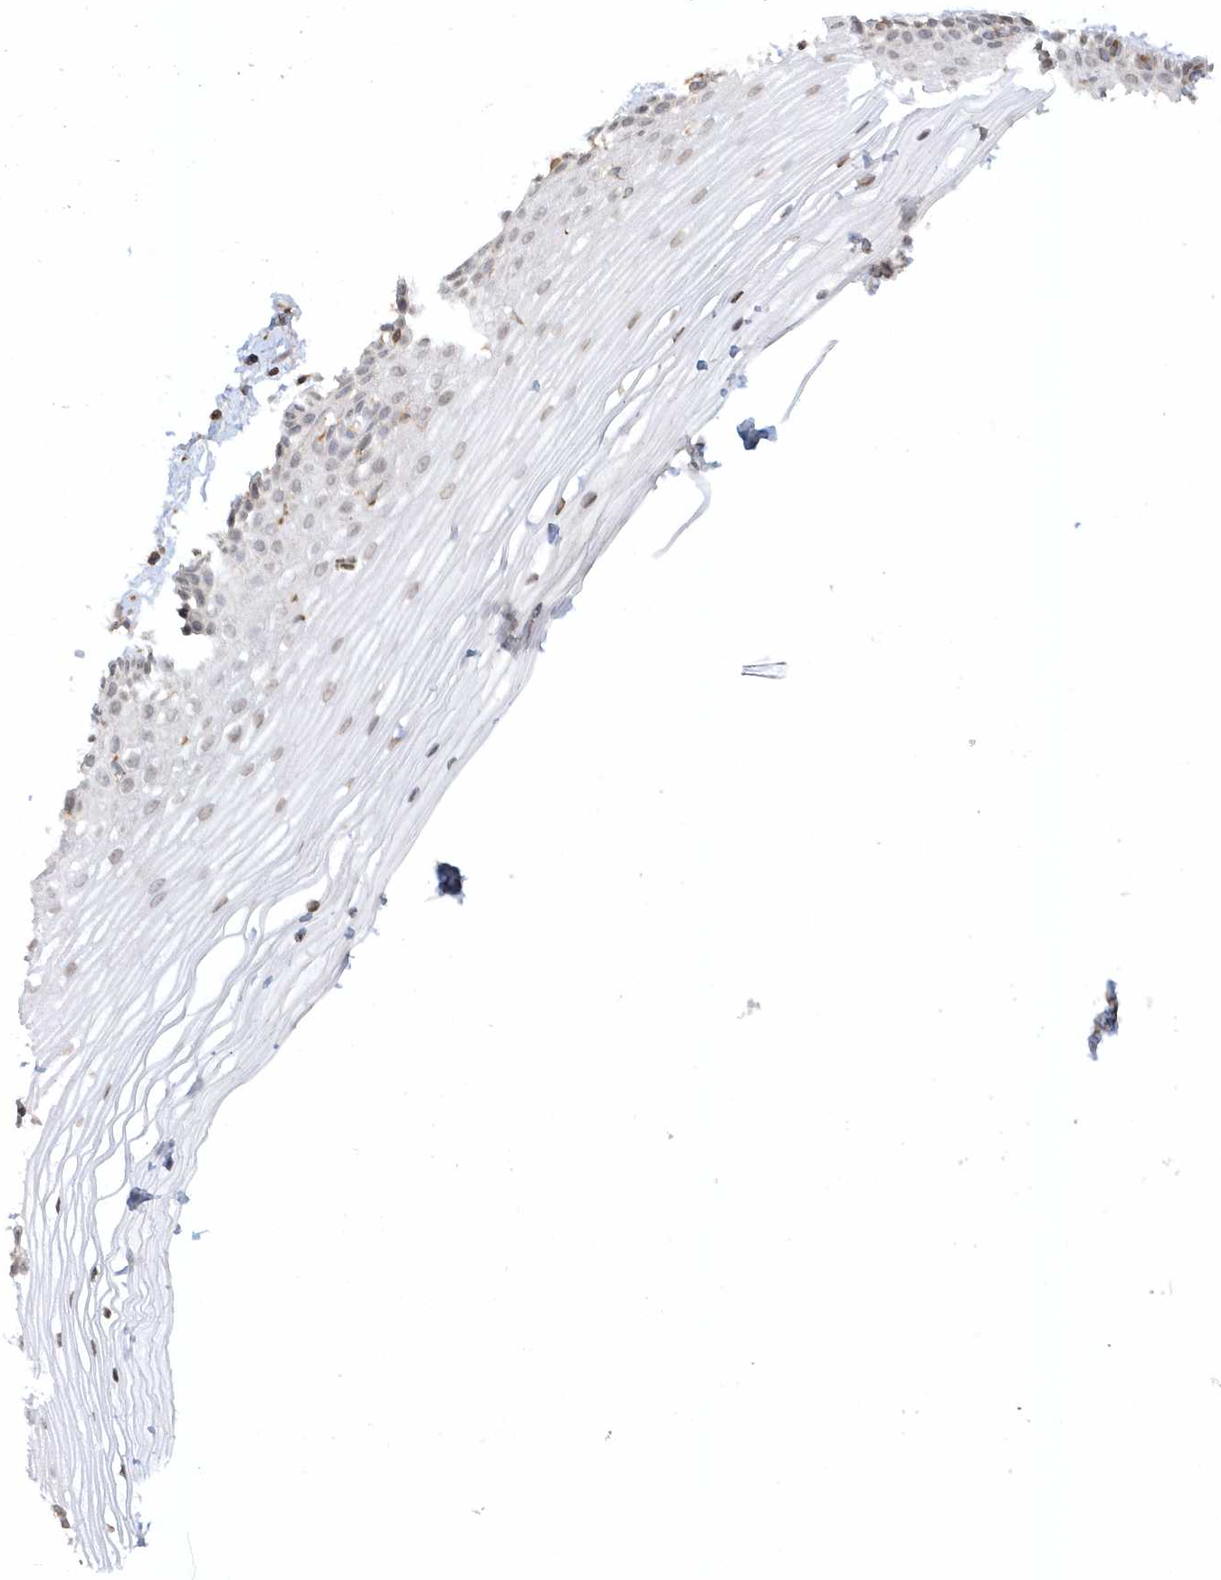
{"staining": {"intensity": "negative", "quantity": "none", "location": "none"}, "tissue": "vagina", "cell_type": "Squamous epithelial cells", "image_type": "normal", "snomed": [{"axis": "morphology", "description": "Normal tissue, NOS"}, {"axis": "topography", "description": "Vagina"}, {"axis": "topography", "description": "Cervix"}], "caption": "IHC of normal vagina demonstrates no positivity in squamous epithelial cells.", "gene": "BSN", "patient": {"sex": "female", "age": 40}}